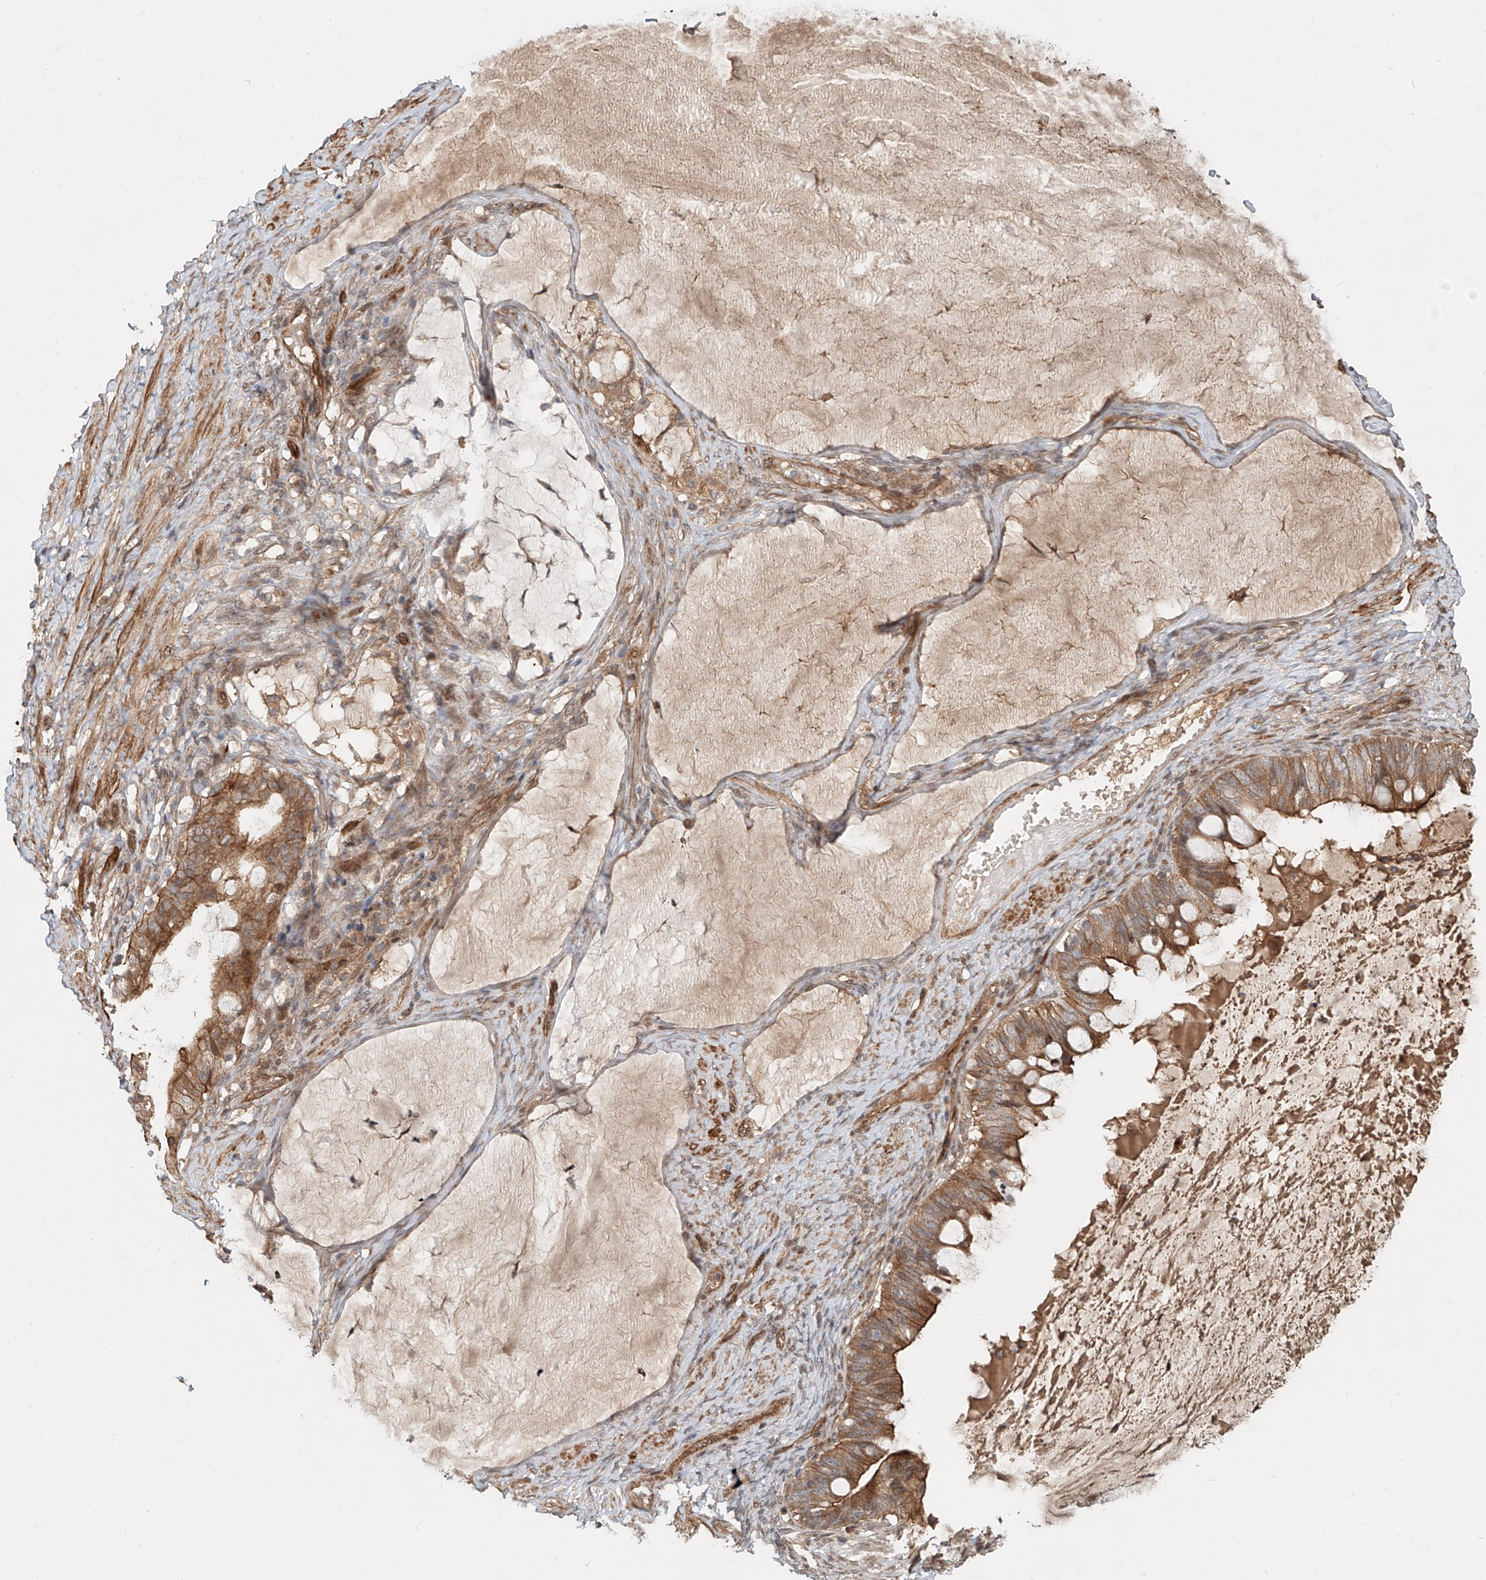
{"staining": {"intensity": "moderate", "quantity": ">75%", "location": "cytoplasmic/membranous"}, "tissue": "ovarian cancer", "cell_type": "Tumor cells", "image_type": "cancer", "snomed": [{"axis": "morphology", "description": "Cystadenocarcinoma, mucinous, NOS"}, {"axis": "topography", "description": "Ovary"}], "caption": "Immunohistochemical staining of ovarian mucinous cystadenocarcinoma exhibits medium levels of moderate cytoplasmic/membranous protein expression in about >75% of tumor cells.", "gene": "SASH1", "patient": {"sex": "female", "age": 61}}